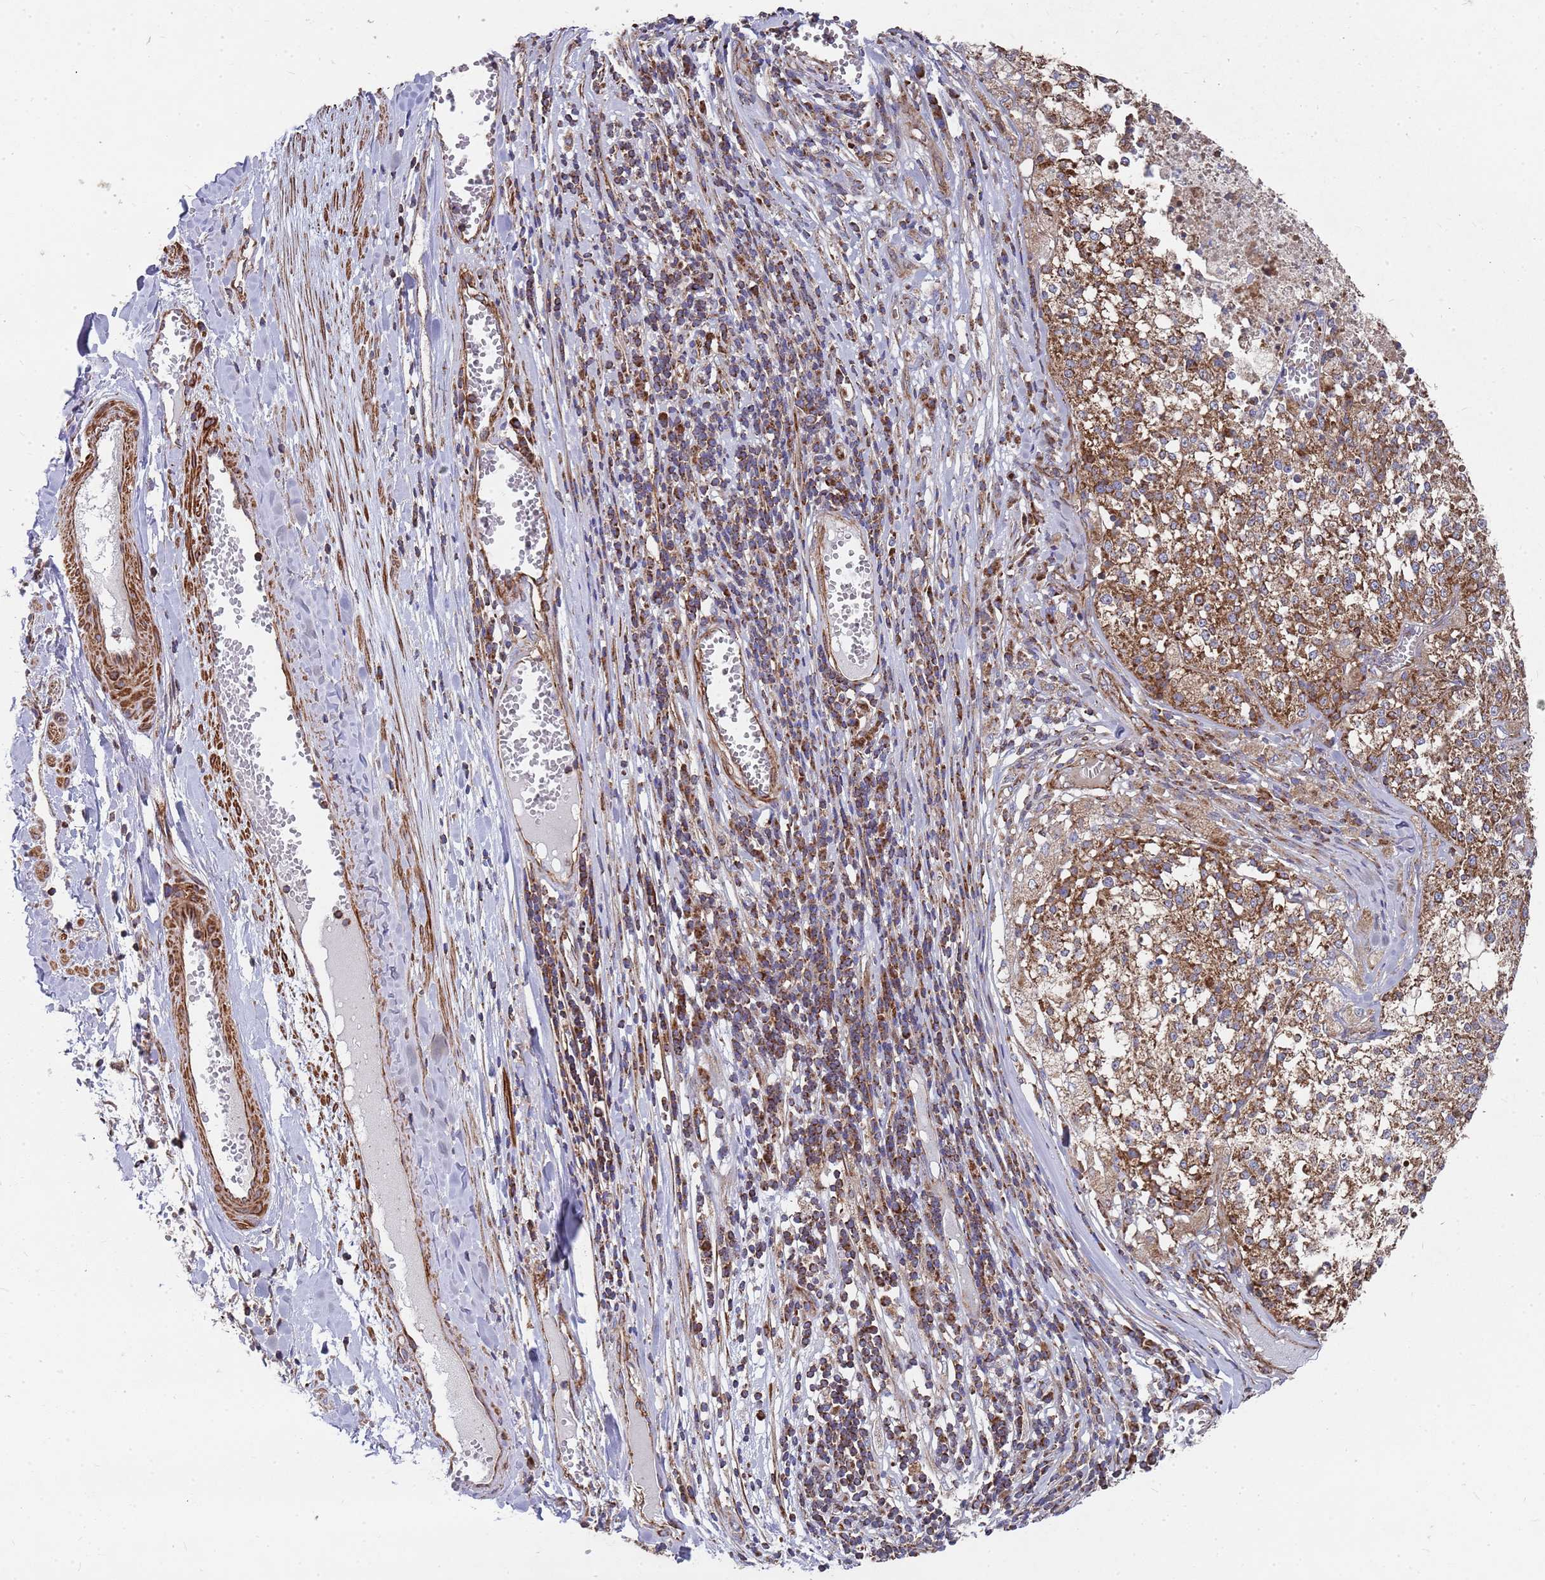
{"staining": {"intensity": "moderate", "quantity": ">75%", "location": "cytoplasmic/membranous"}, "tissue": "melanoma", "cell_type": "Tumor cells", "image_type": "cancer", "snomed": [{"axis": "morphology", "description": "Malignant melanoma, NOS"}, {"axis": "topography", "description": "Skin"}], "caption": "Immunohistochemistry (IHC) (DAB) staining of human malignant melanoma reveals moderate cytoplasmic/membranous protein staining in approximately >75% of tumor cells. Using DAB (3,3'-diaminobenzidine) (brown) and hematoxylin (blue) stains, captured at high magnification using brightfield microscopy.", "gene": "WDFY3", "patient": {"sex": "female", "age": 64}}